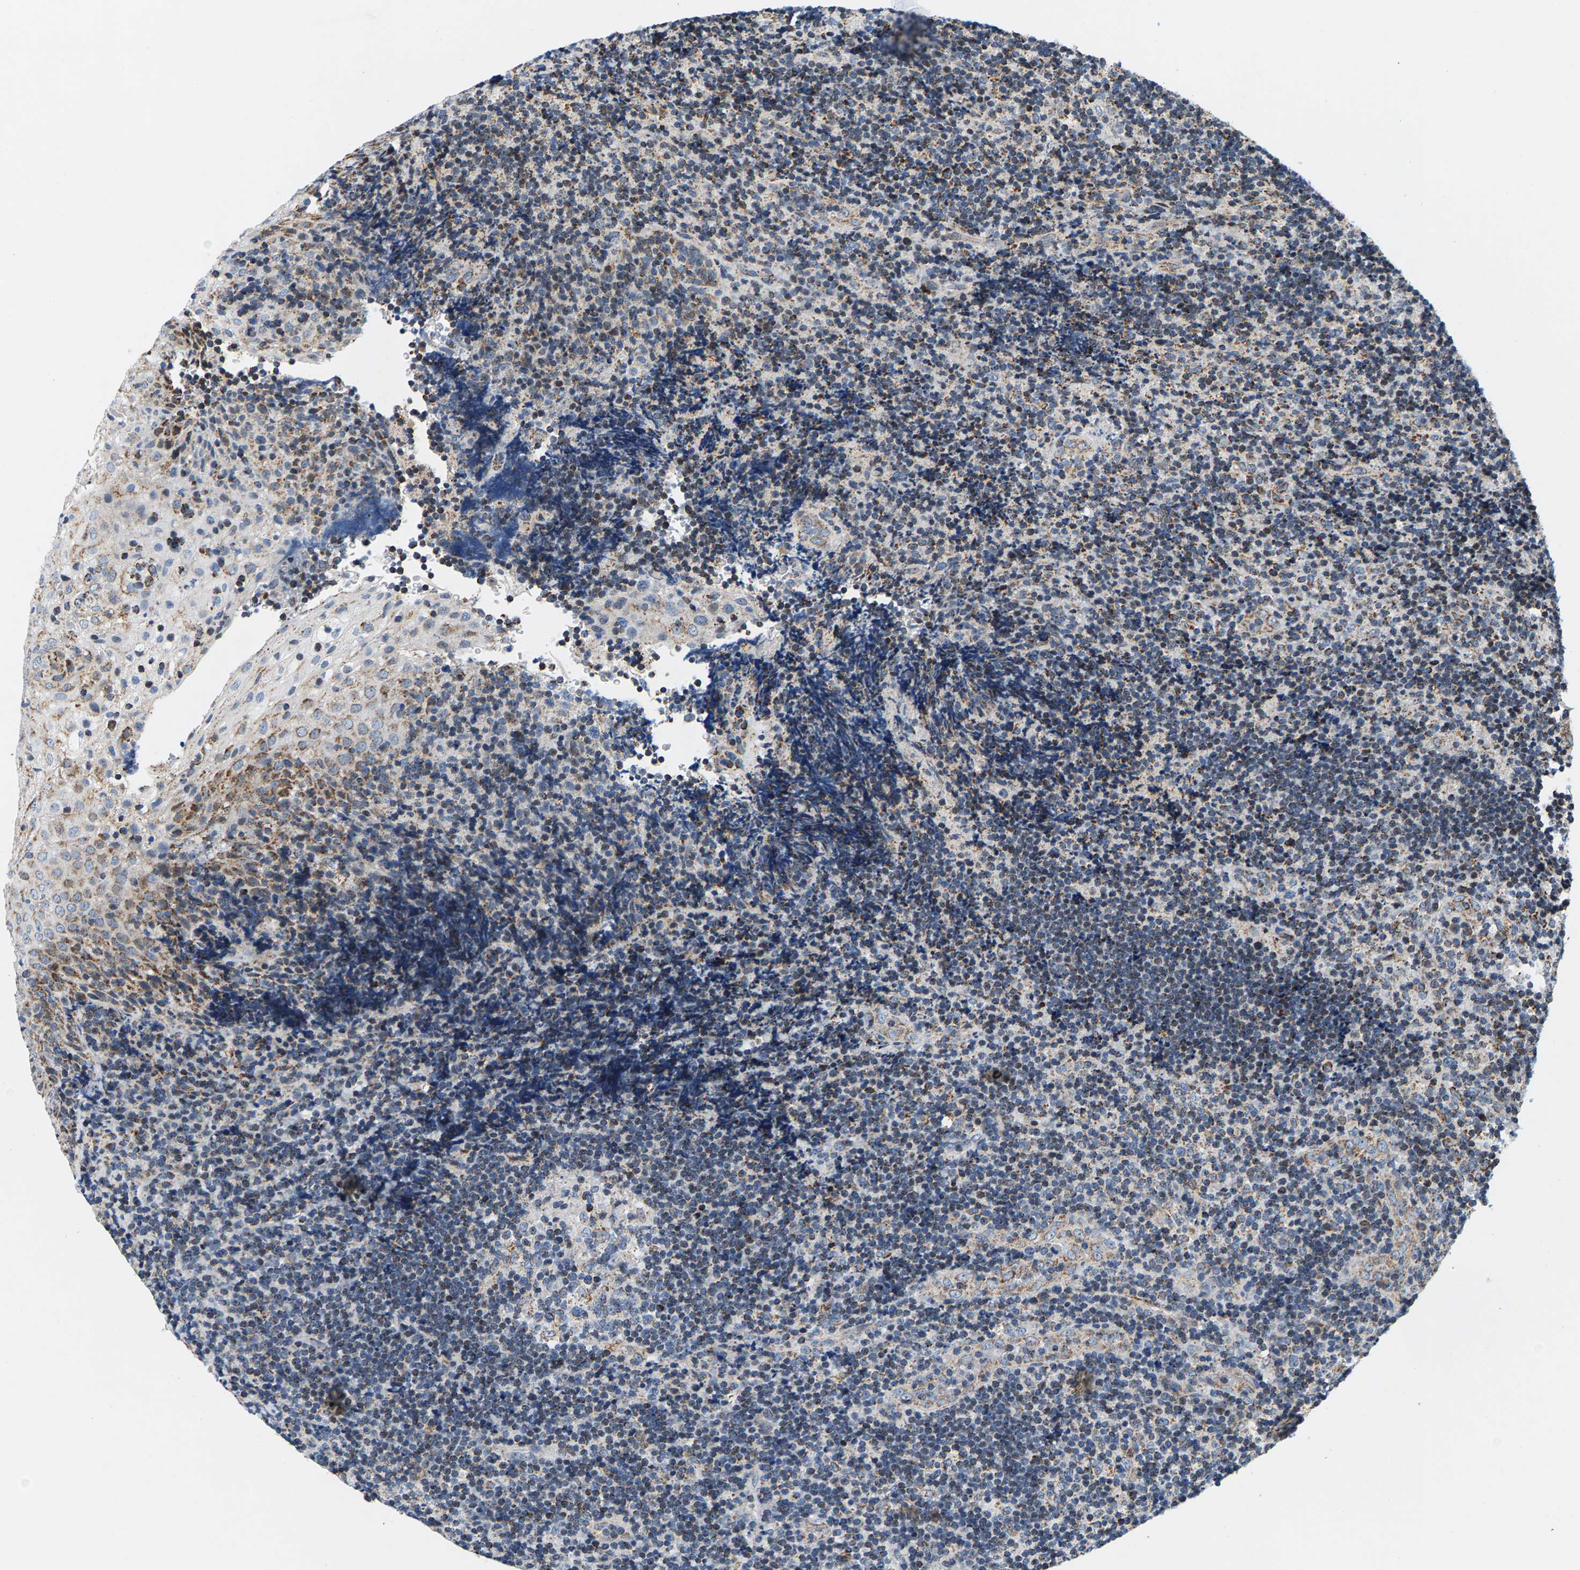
{"staining": {"intensity": "moderate", "quantity": "<25%", "location": "cytoplasmic/membranous"}, "tissue": "lymphoma", "cell_type": "Tumor cells", "image_type": "cancer", "snomed": [{"axis": "morphology", "description": "Malignant lymphoma, non-Hodgkin's type, High grade"}, {"axis": "topography", "description": "Tonsil"}], "caption": "Protein positivity by immunohistochemistry shows moderate cytoplasmic/membranous expression in about <25% of tumor cells in lymphoma.", "gene": "PDE1A", "patient": {"sex": "female", "age": 36}}